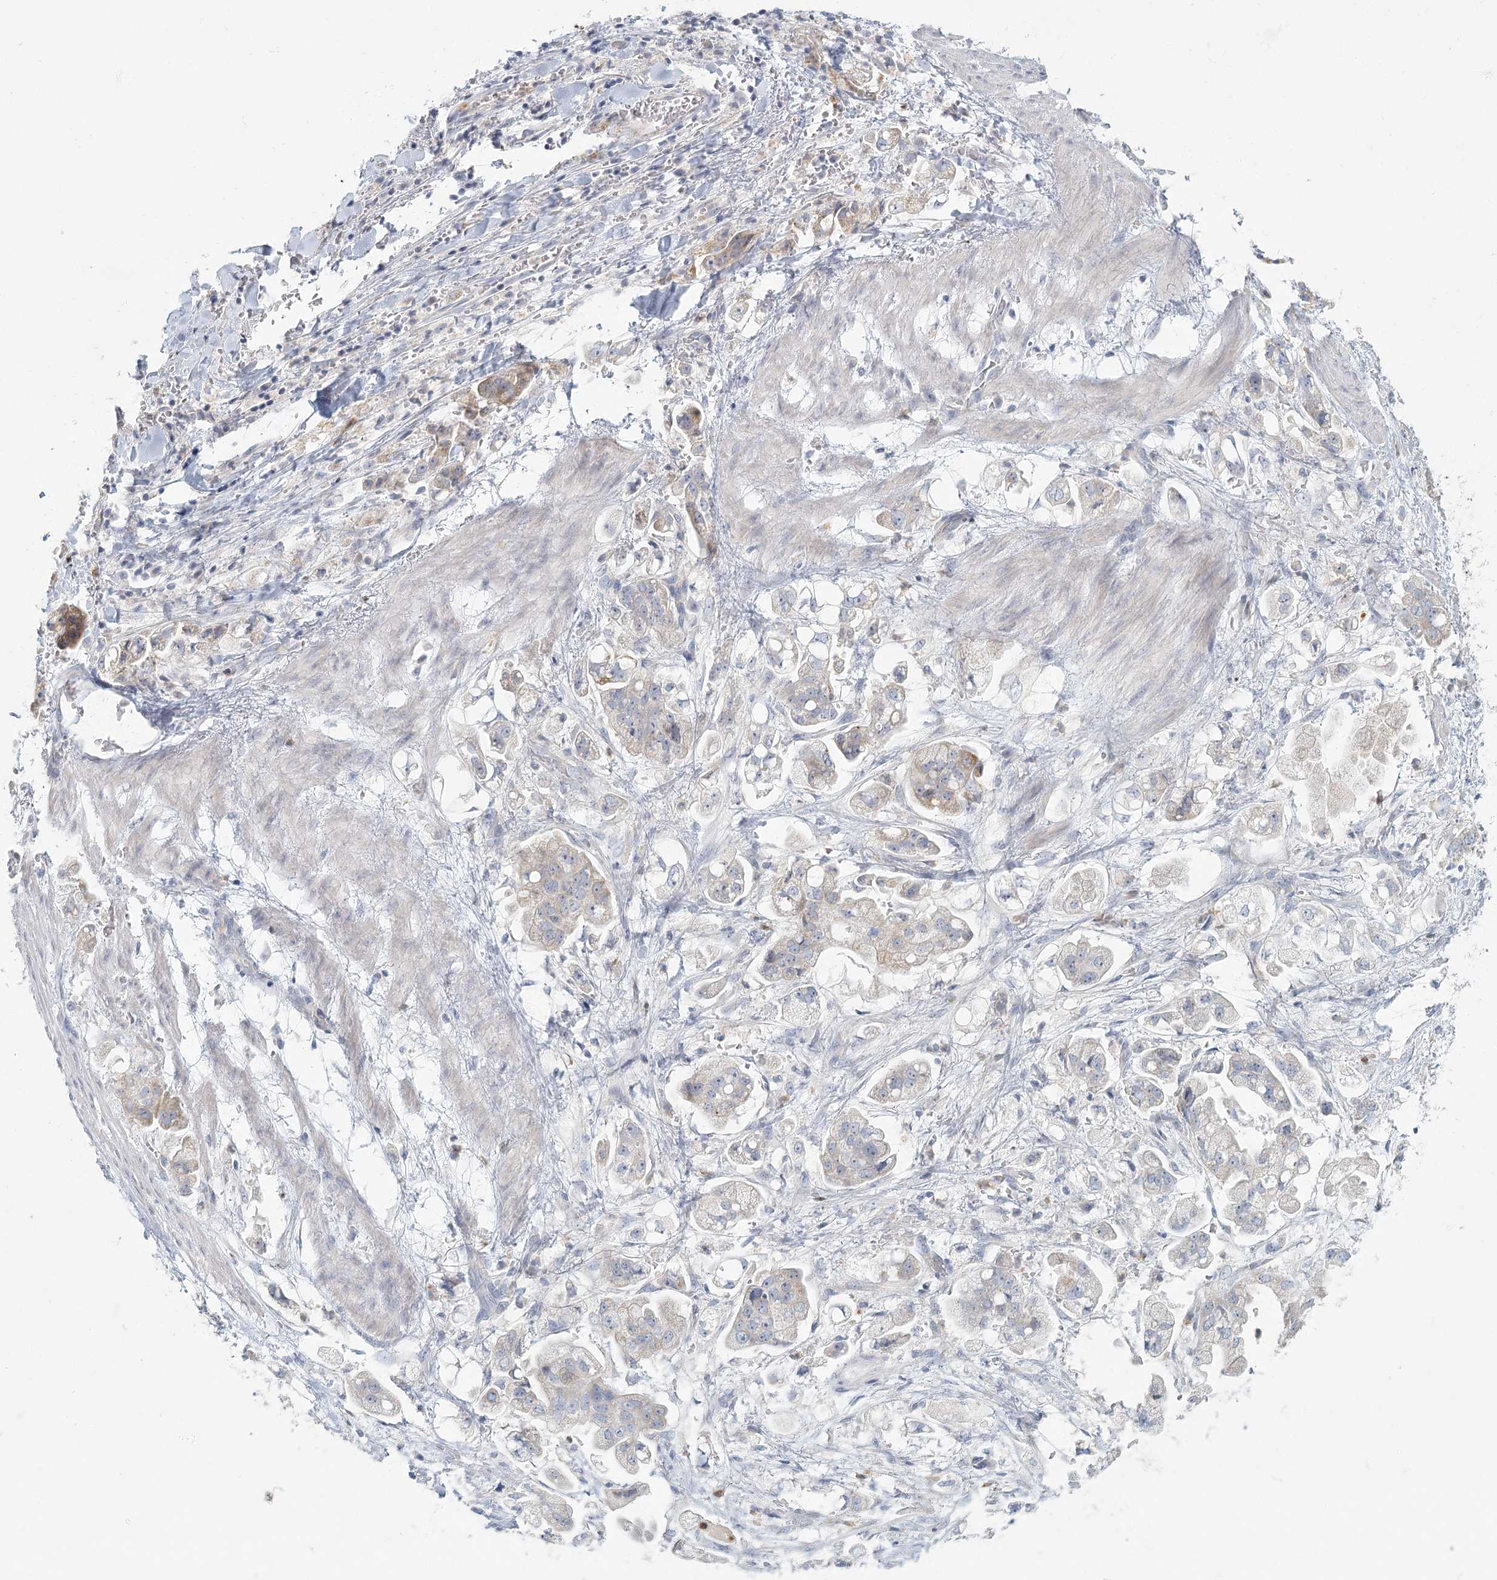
{"staining": {"intensity": "negative", "quantity": "none", "location": "none"}, "tissue": "stomach cancer", "cell_type": "Tumor cells", "image_type": "cancer", "snomed": [{"axis": "morphology", "description": "Adenocarcinoma, NOS"}, {"axis": "topography", "description": "Stomach"}], "caption": "The histopathology image reveals no staining of tumor cells in stomach adenocarcinoma. (DAB immunohistochemistry (IHC) with hematoxylin counter stain).", "gene": "FAM110C", "patient": {"sex": "male", "age": 62}}